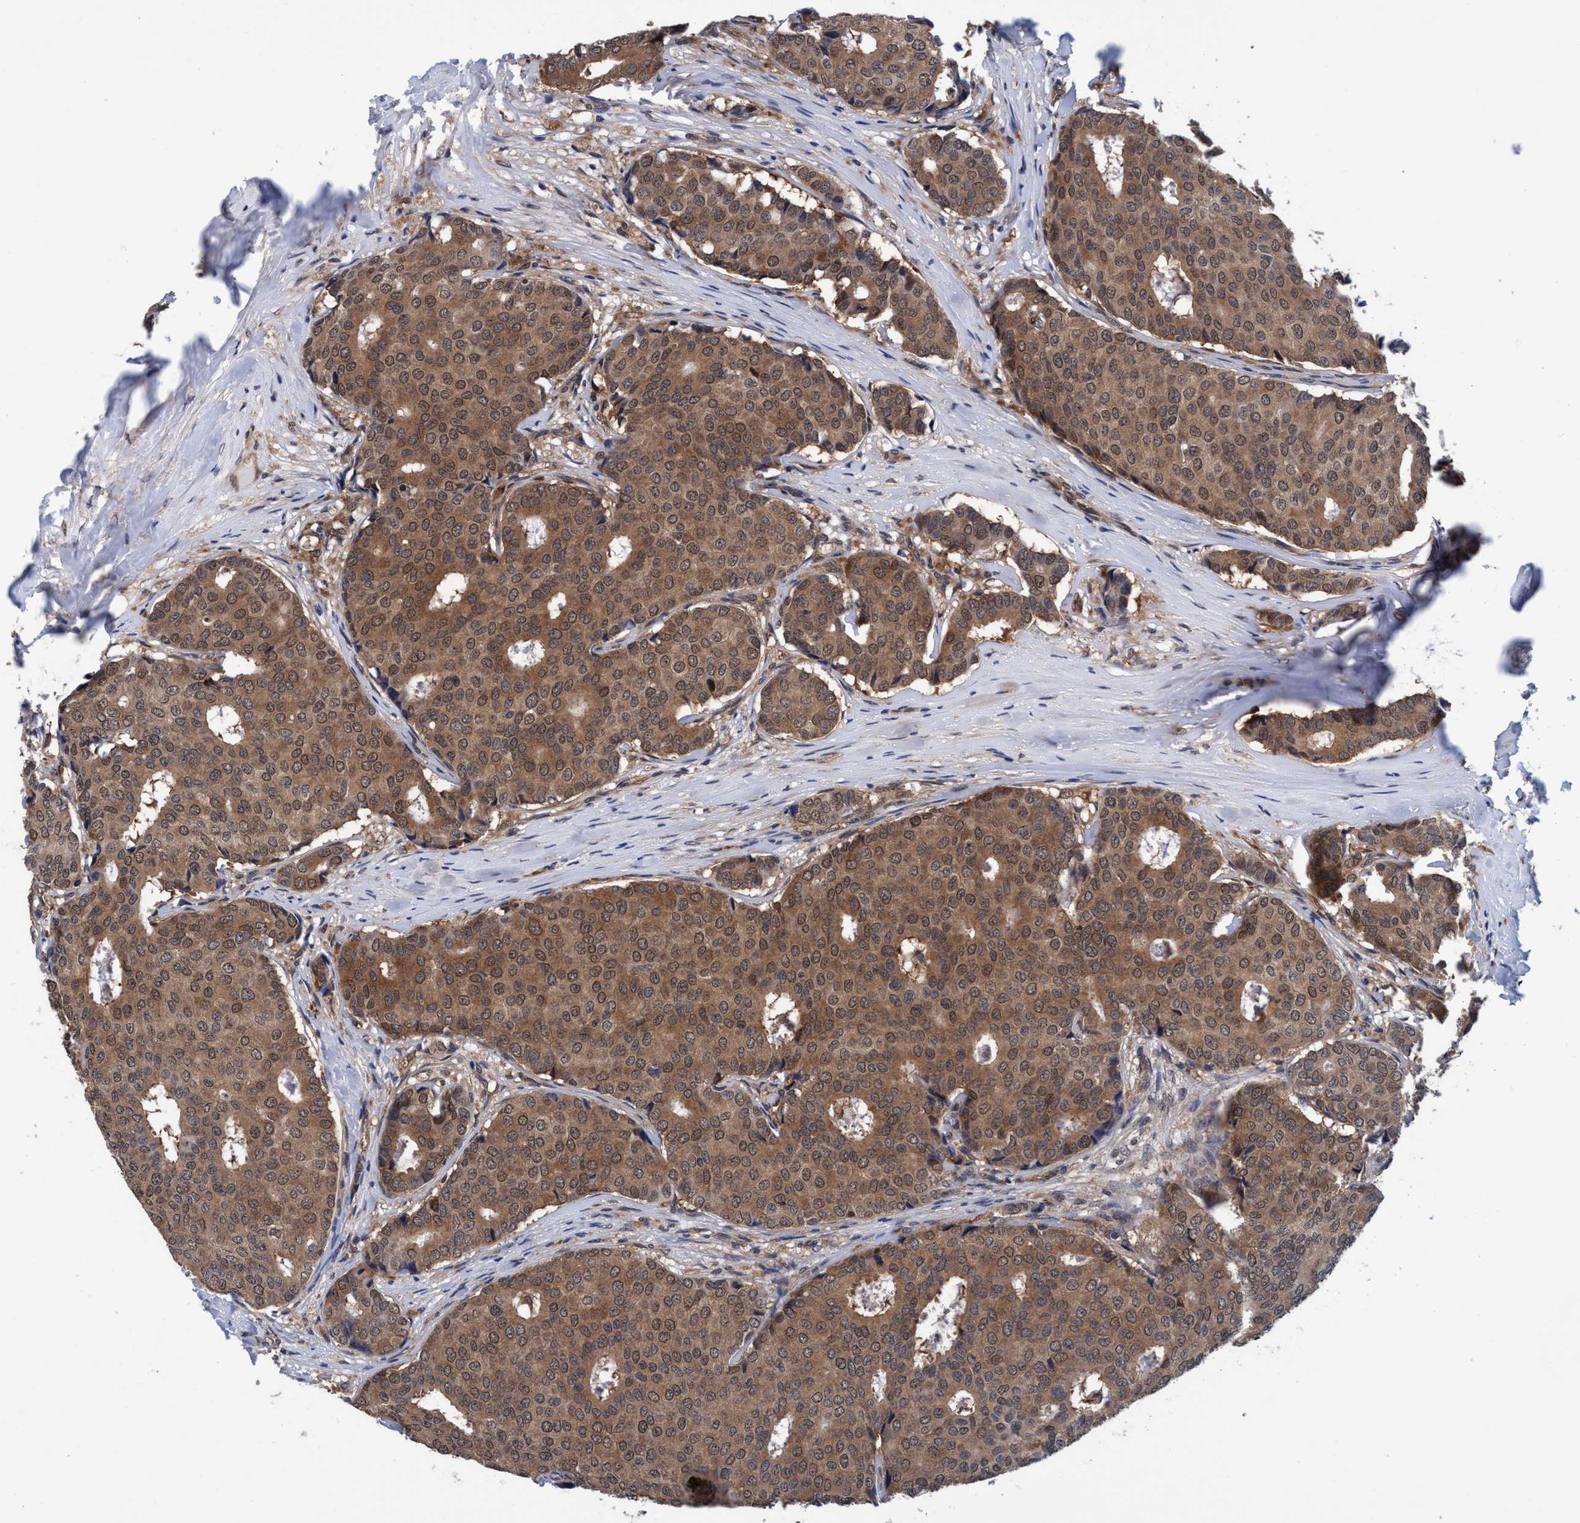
{"staining": {"intensity": "moderate", "quantity": ">75%", "location": "cytoplasmic/membranous,nuclear"}, "tissue": "breast cancer", "cell_type": "Tumor cells", "image_type": "cancer", "snomed": [{"axis": "morphology", "description": "Duct carcinoma"}, {"axis": "topography", "description": "Breast"}], "caption": "Breast intraductal carcinoma stained for a protein exhibits moderate cytoplasmic/membranous and nuclear positivity in tumor cells.", "gene": "PSMD12", "patient": {"sex": "female", "age": 75}}